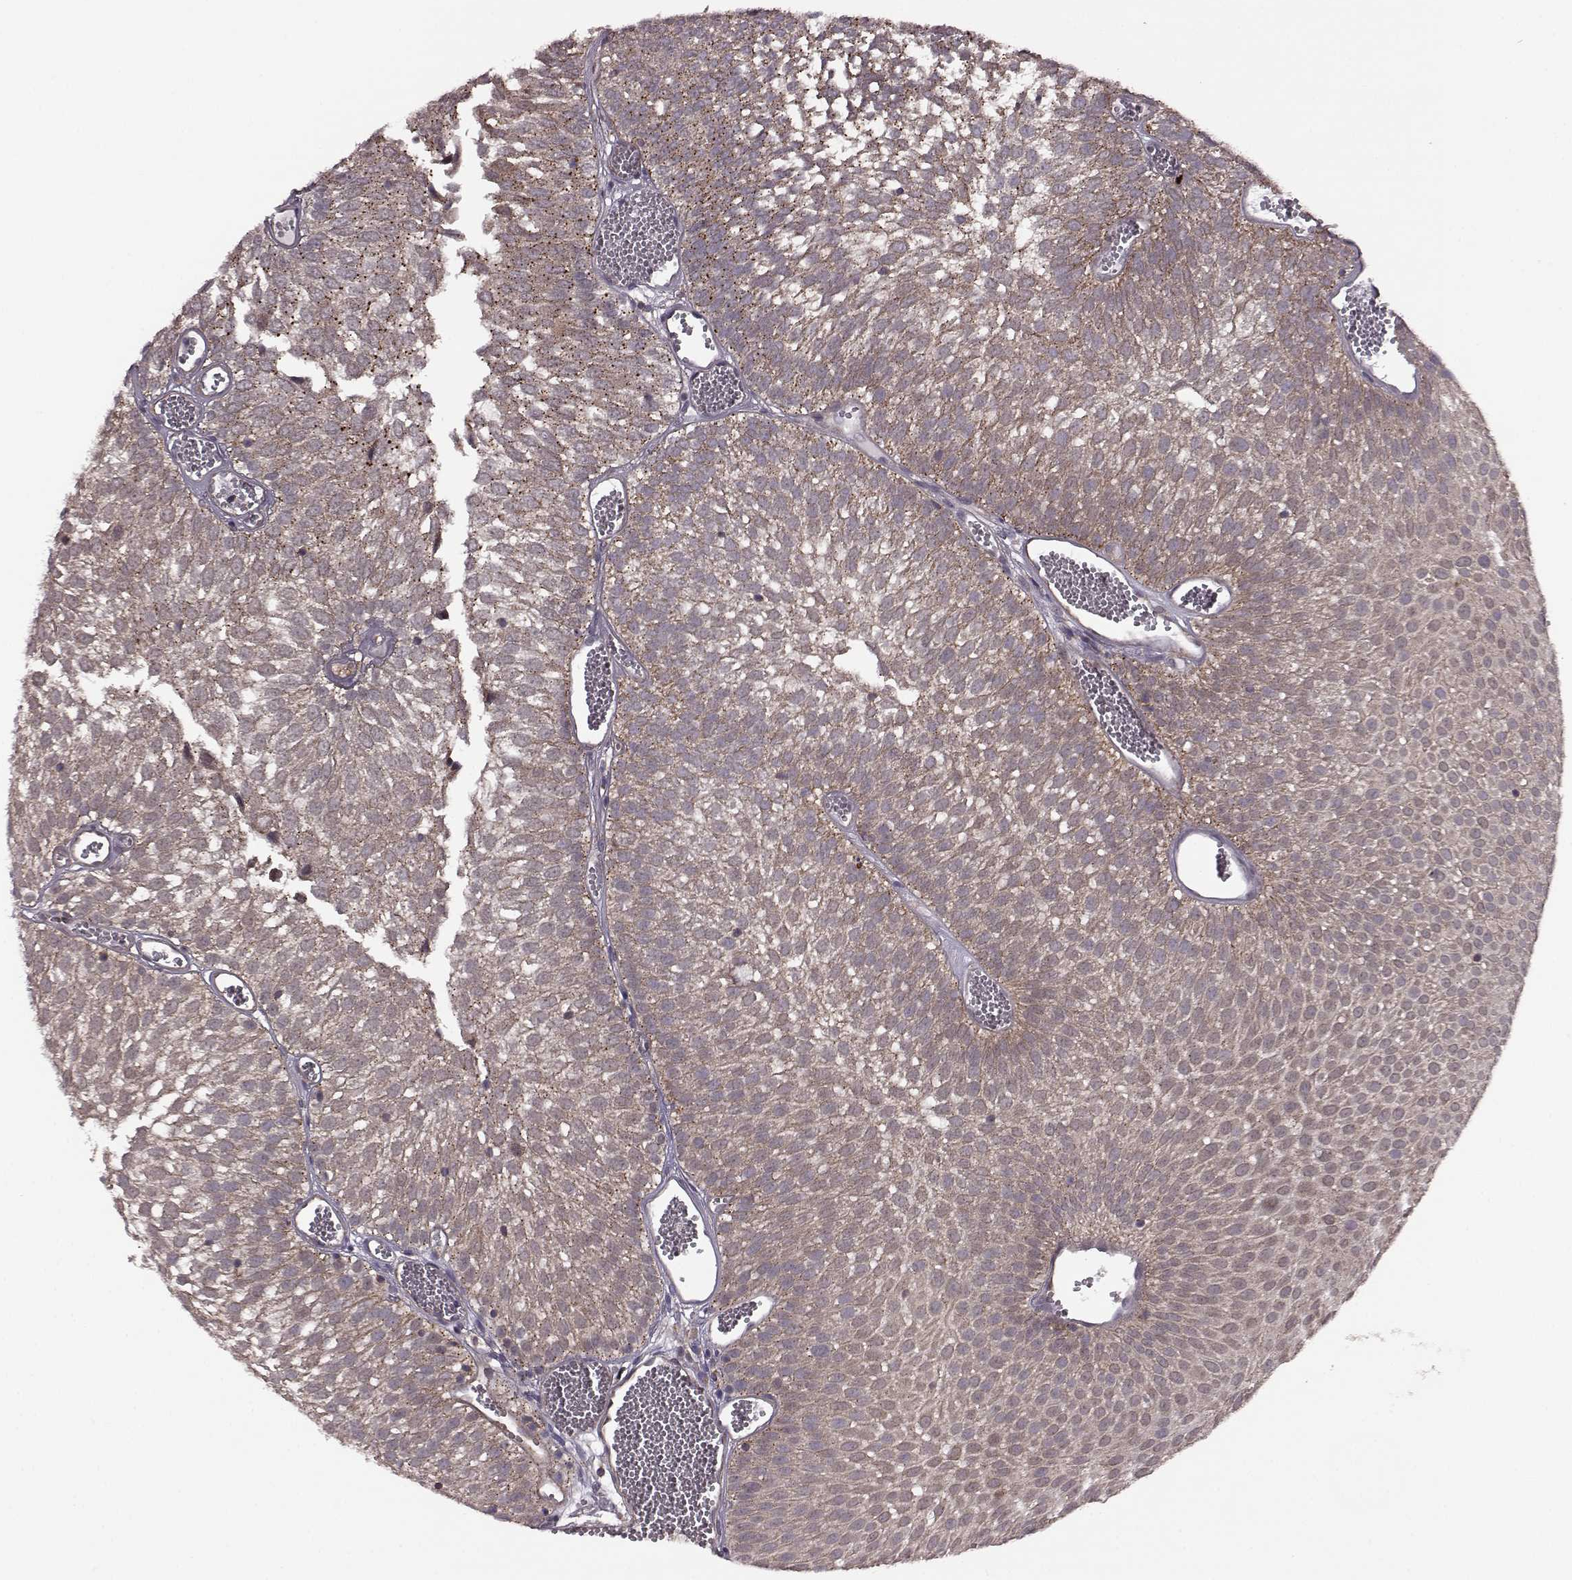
{"staining": {"intensity": "moderate", "quantity": ">75%", "location": "cytoplasmic/membranous"}, "tissue": "urothelial cancer", "cell_type": "Tumor cells", "image_type": "cancer", "snomed": [{"axis": "morphology", "description": "Urothelial carcinoma, Low grade"}, {"axis": "topography", "description": "Urinary bladder"}], "caption": "IHC staining of urothelial carcinoma (low-grade), which exhibits medium levels of moderate cytoplasmic/membranous staining in about >75% of tumor cells indicating moderate cytoplasmic/membranous protein expression. The staining was performed using DAB (brown) for protein detection and nuclei were counterstained in hematoxylin (blue).", "gene": "FNIP2", "patient": {"sex": "male", "age": 52}}